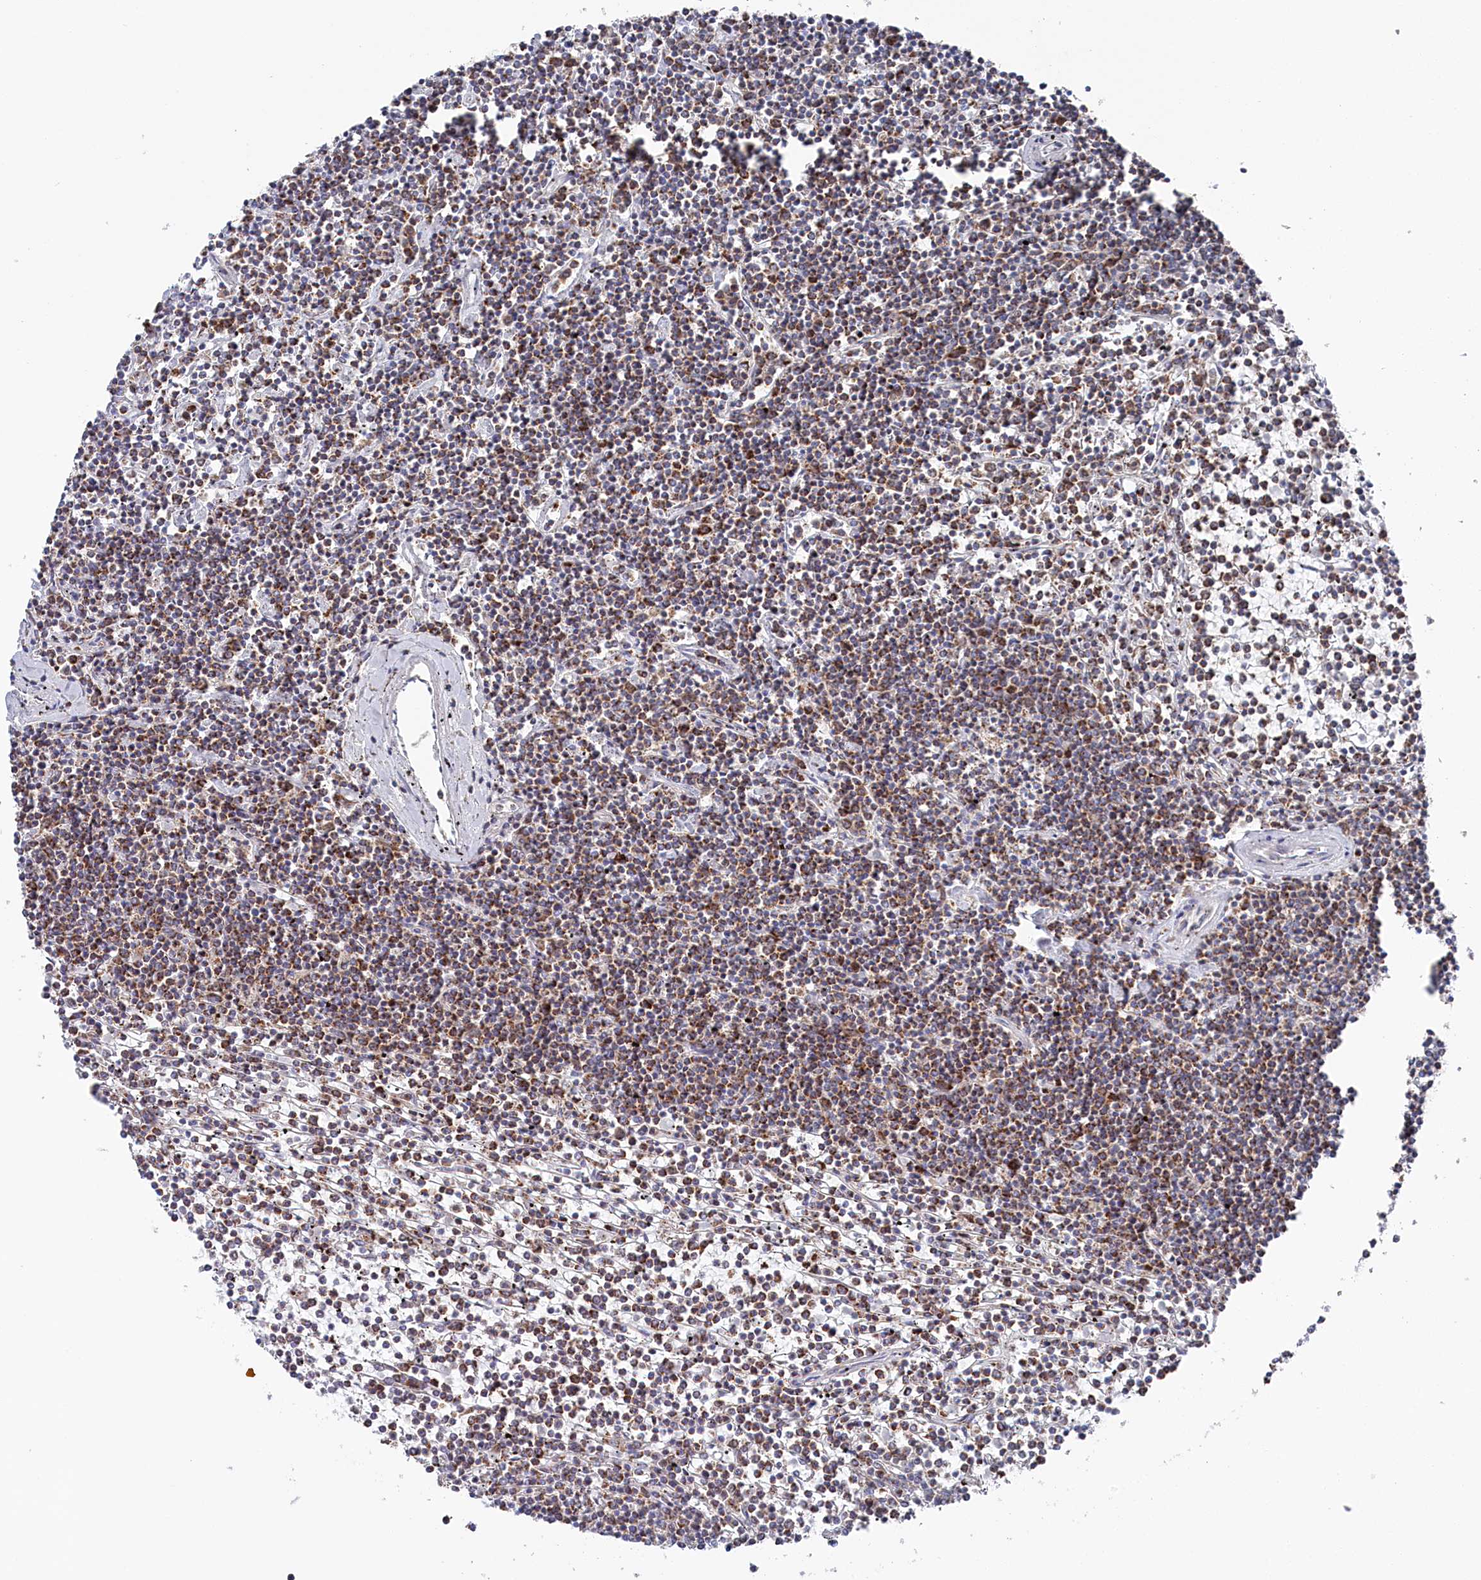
{"staining": {"intensity": "moderate", "quantity": "25%-75%", "location": "cytoplasmic/membranous"}, "tissue": "lymphoma", "cell_type": "Tumor cells", "image_type": "cancer", "snomed": [{"axis": "morphology", "description": "Malignant lymphoma, non-Hodgkin's type, Low grade"}, {"axis": "topography", "description": "Spleen"}], "caption": "An image of low-grade malignant lymphoma, non-Hodgkin's type stained for a protein reveals moderate cytoplasmic/membranous brown staining in tumor cells.", "gene": "GLS2", "patient": {"sex": "female", "age": 19}}